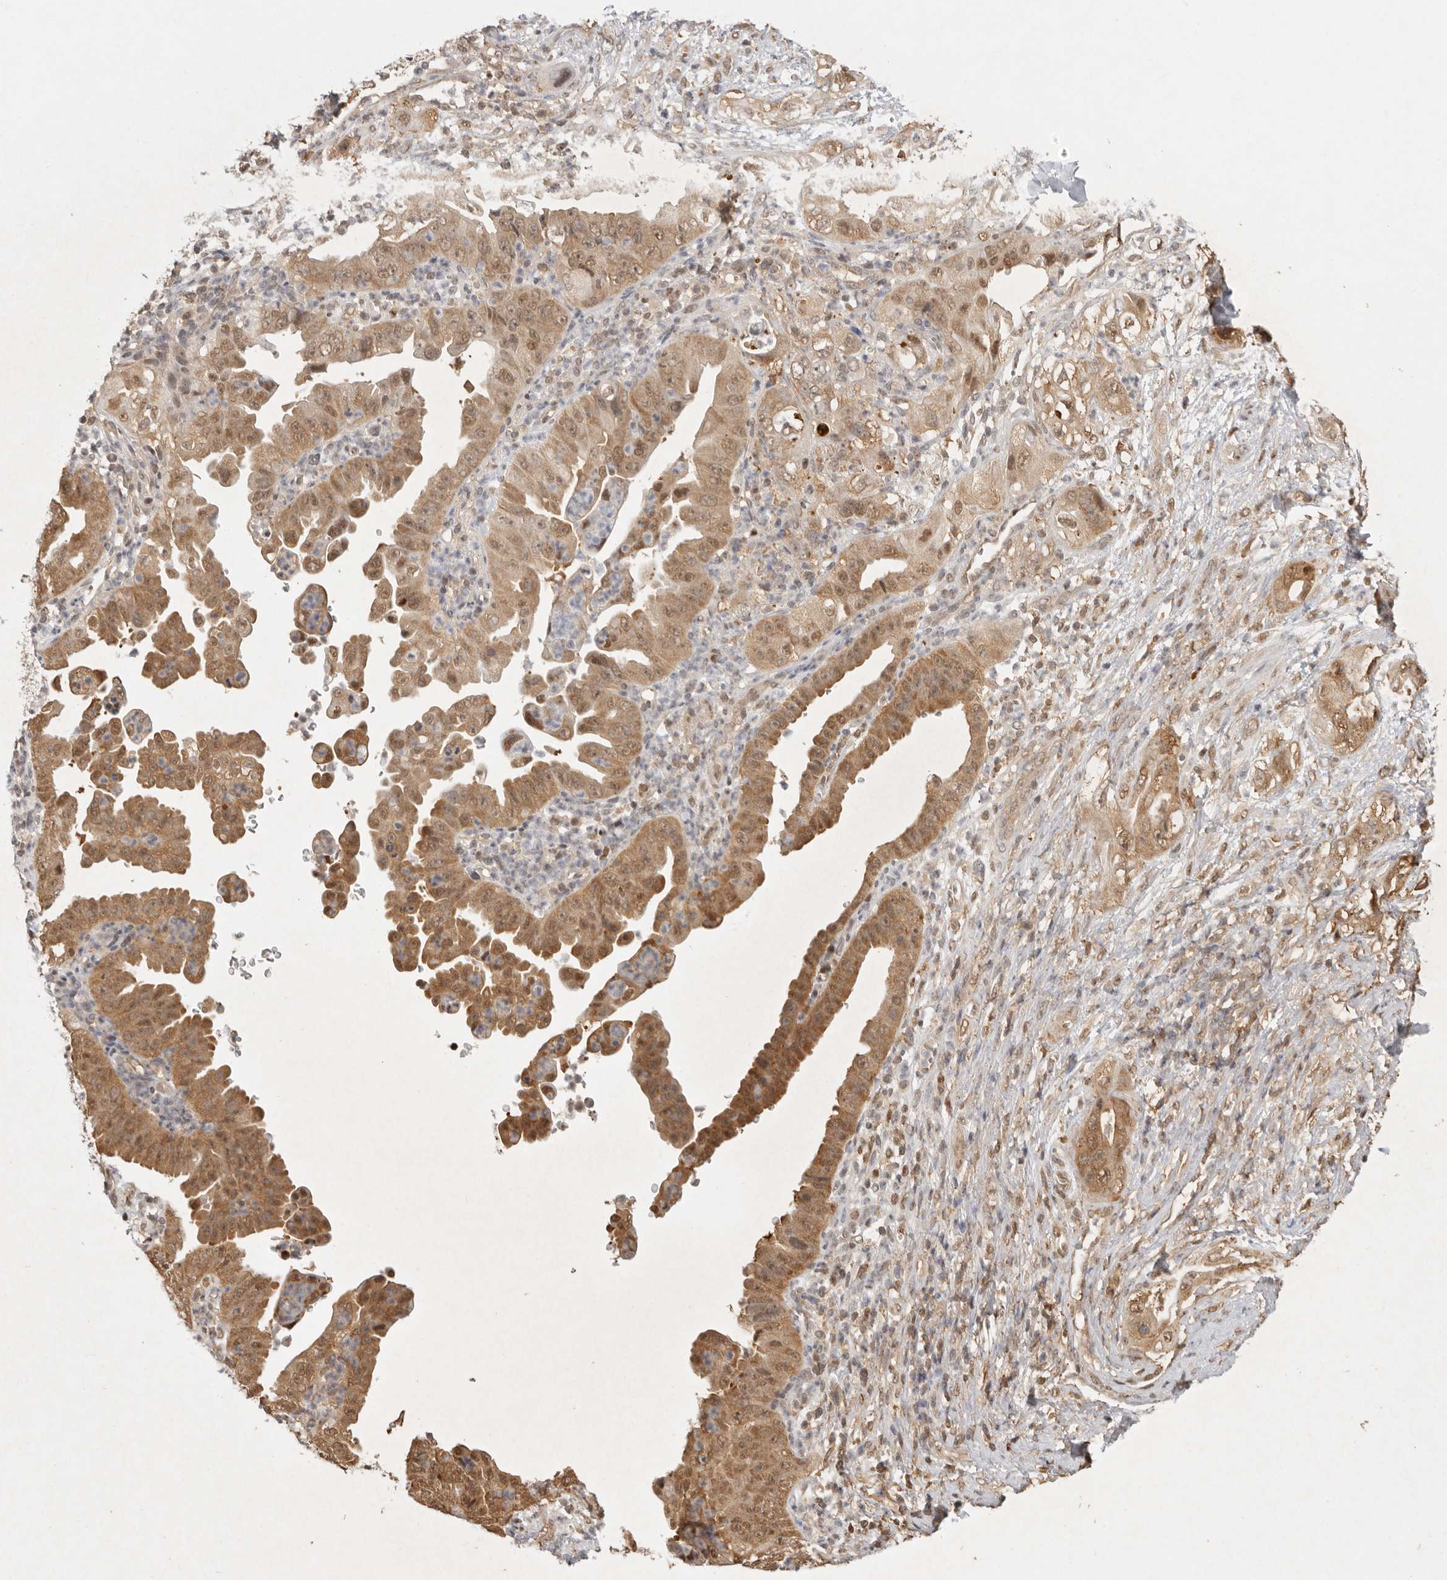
{"staining": {"intensity": "moderate", "quantity": ">75%", "location": "cytoplasmic/membranous,nuclear"}, "tissue": "pancreatic cancer", "cell_type": "Tumor cells", "image_type": "cancer", "snomed": [{"axis": "morphology", "description": "Adenocarcinoma, NOS"}, {"axis": "topography", "description": "Pancreas"}], "caption": "Immunohistochemistry (IHC) image of human pancreatic cancer stained for a protein (brown), which displays medium levels of moderate cytoplasmic/membranous and nuclear positivity in approximately >75% of tumor cells.", "gene": "PSMA5", "patient": {"sex": "female", "age": 78}}